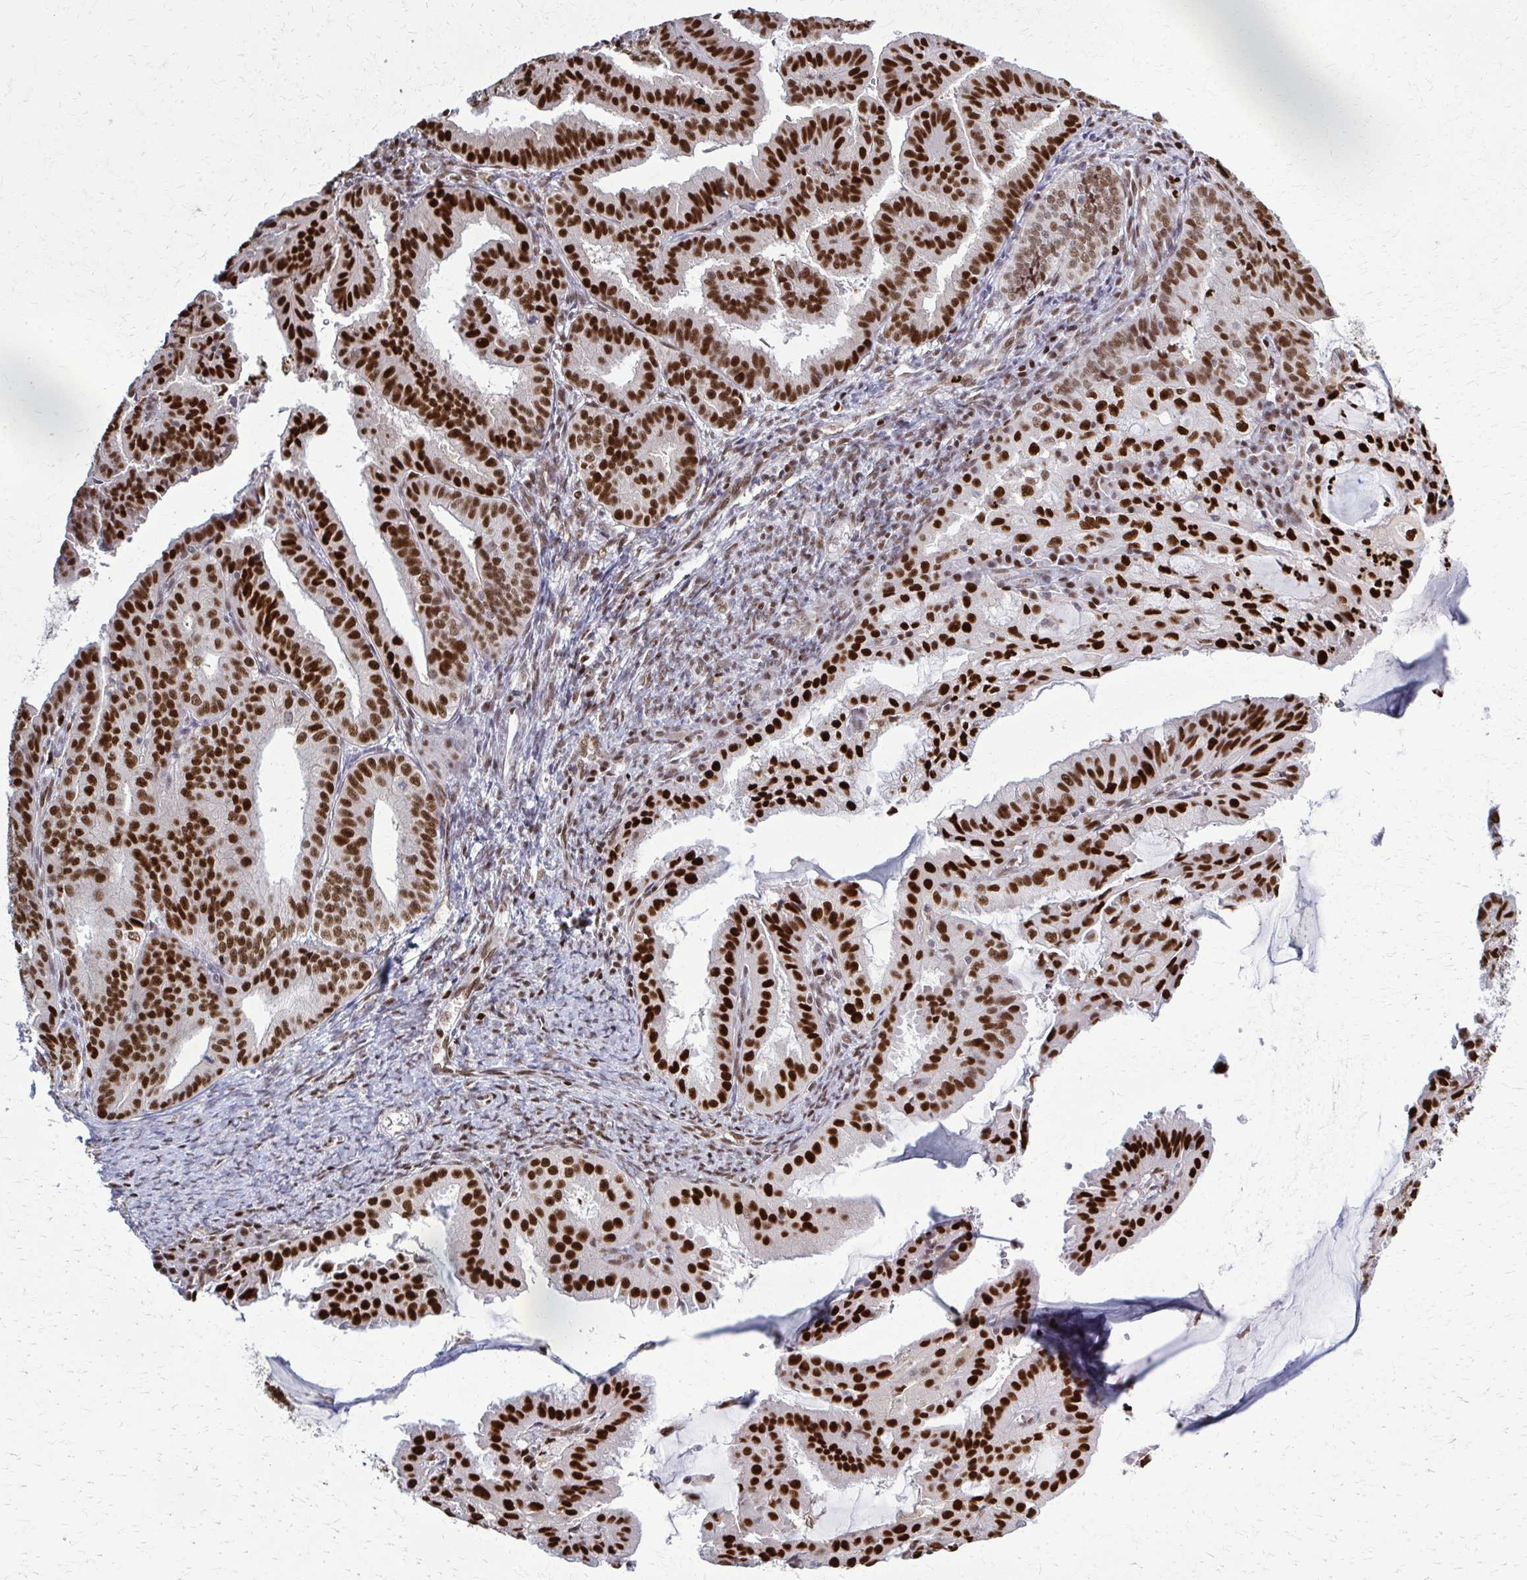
{"staining": {"intensity": "strong", "quantity": ">75%", "location": "nuclear"}, "tissue": "endometrial cancer", "cell_type": "Tumor cells", "image_type": "cancer", "snomed": [{"axis": "morphology", "description": "Adenocarcinoma, NOS"}, {"axis": "topography", "description": "Endometrium"}], "caption": "A brown stain highlights strong nuclear staining of a protein in adenocarcinoma (endometrial) tumor cells.", "gene": "ZNF559", "patient": {"sex": "female", "age": 70}}